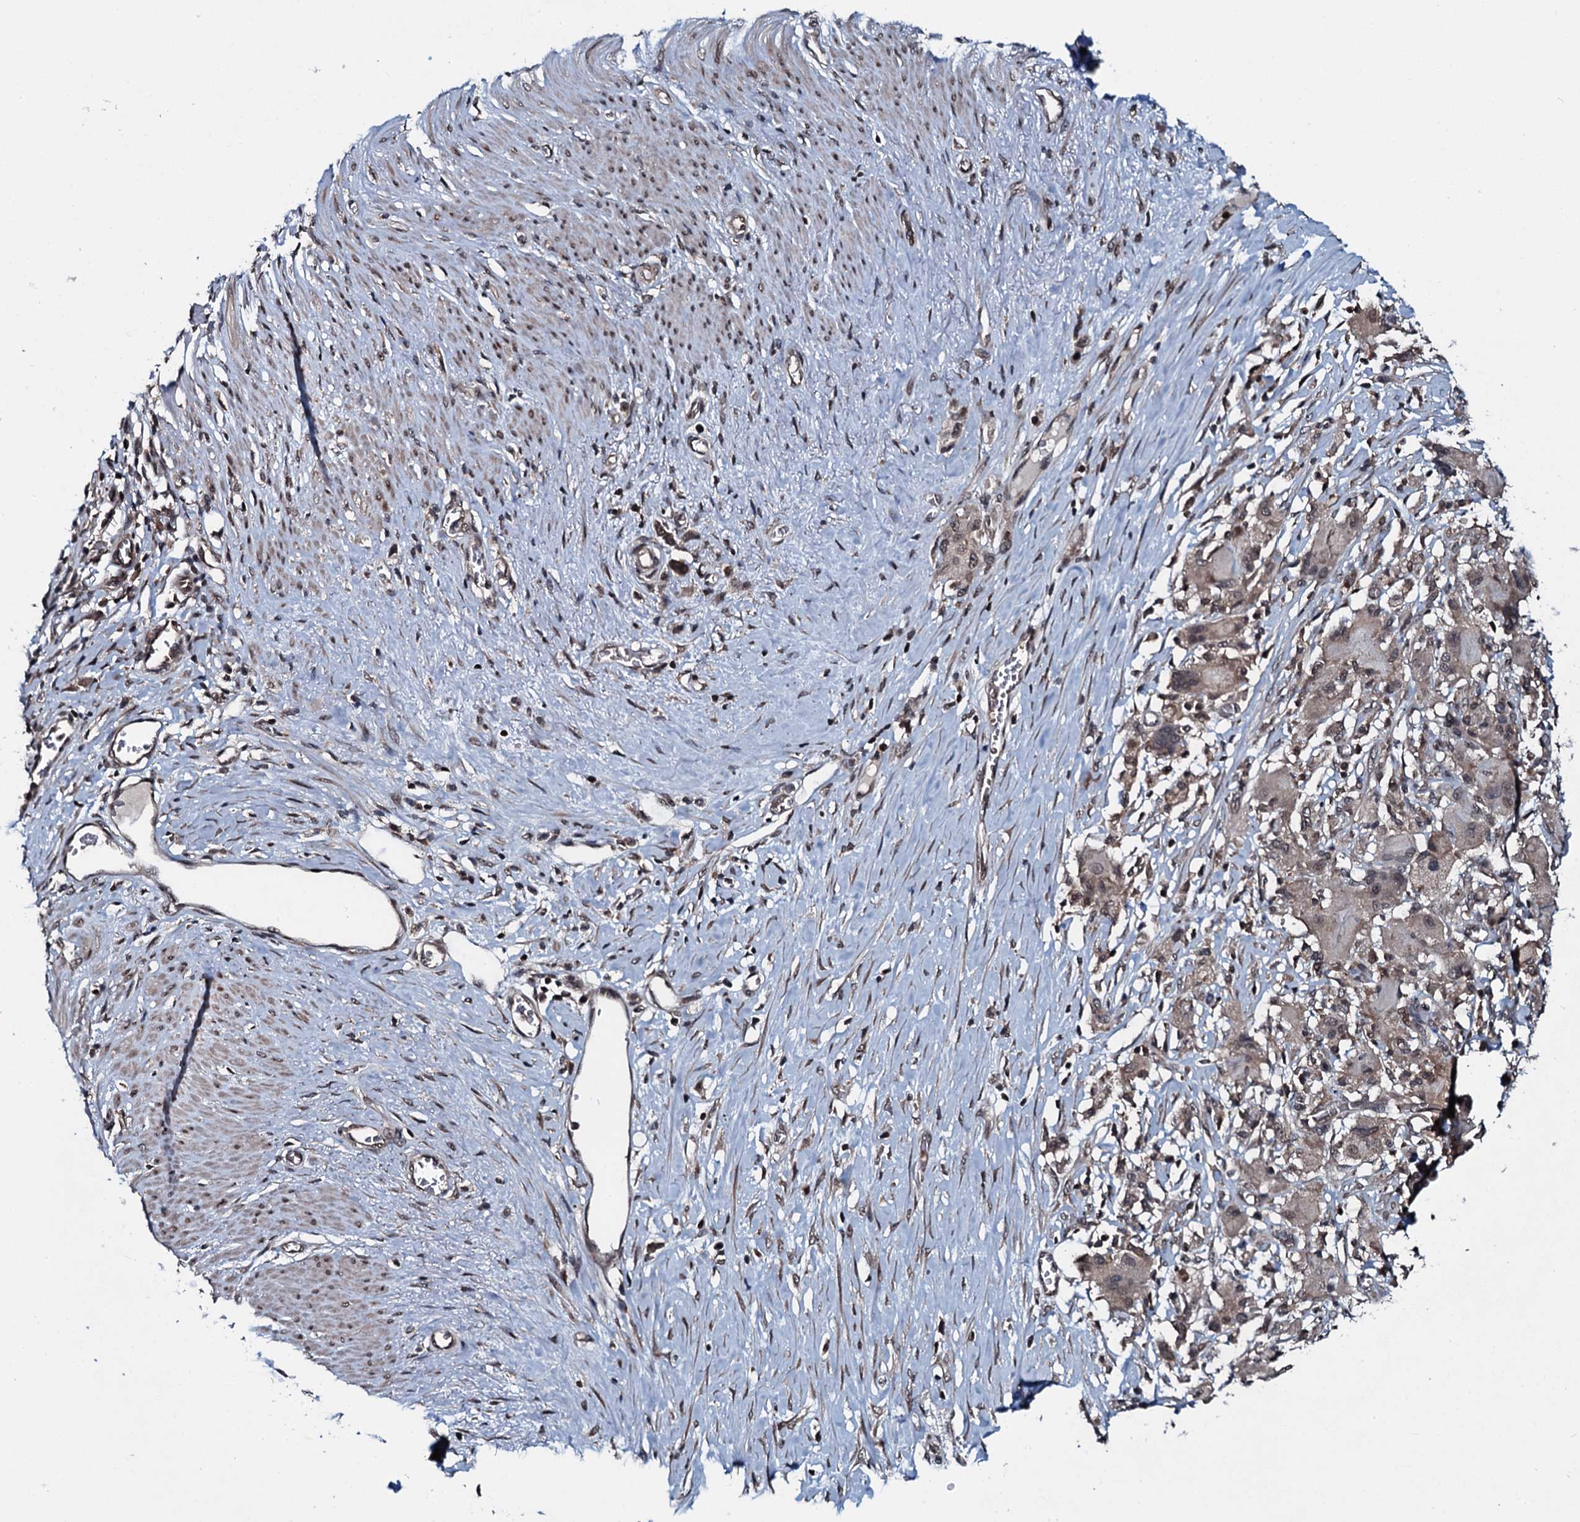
{"staining": {"intensity": "moderate", "quantity": ">75%", "location": "nuclear"}, "tissue": "stomach cancer", "cell_type": "Tumor cells", "image_type": "cancer", "snomed": [{"axis": "morphology", "description": "Adenocarcinoma, NOS"}, {"axis": "morphology", "description": "Adenocarcinoma, High grade"}, {"axis": "topography", "description": "Stomach, upper"}, {"axis": "topography", "description": "Stomach, lower"}], "caption": "A brown stain labels moderate nuclear staining of a protein in adenocarcinoma (high-grade) (stomach) tumor cells. The staining was performed using DAB (3,3'-diaminobenzidine) to visualize the protein expression in brown, while the nuclei were stained in blue with hematoxylin (Magnification: 20x).", "gene": "HDDC3", "patient": {"sex": "female", "age": 65}}